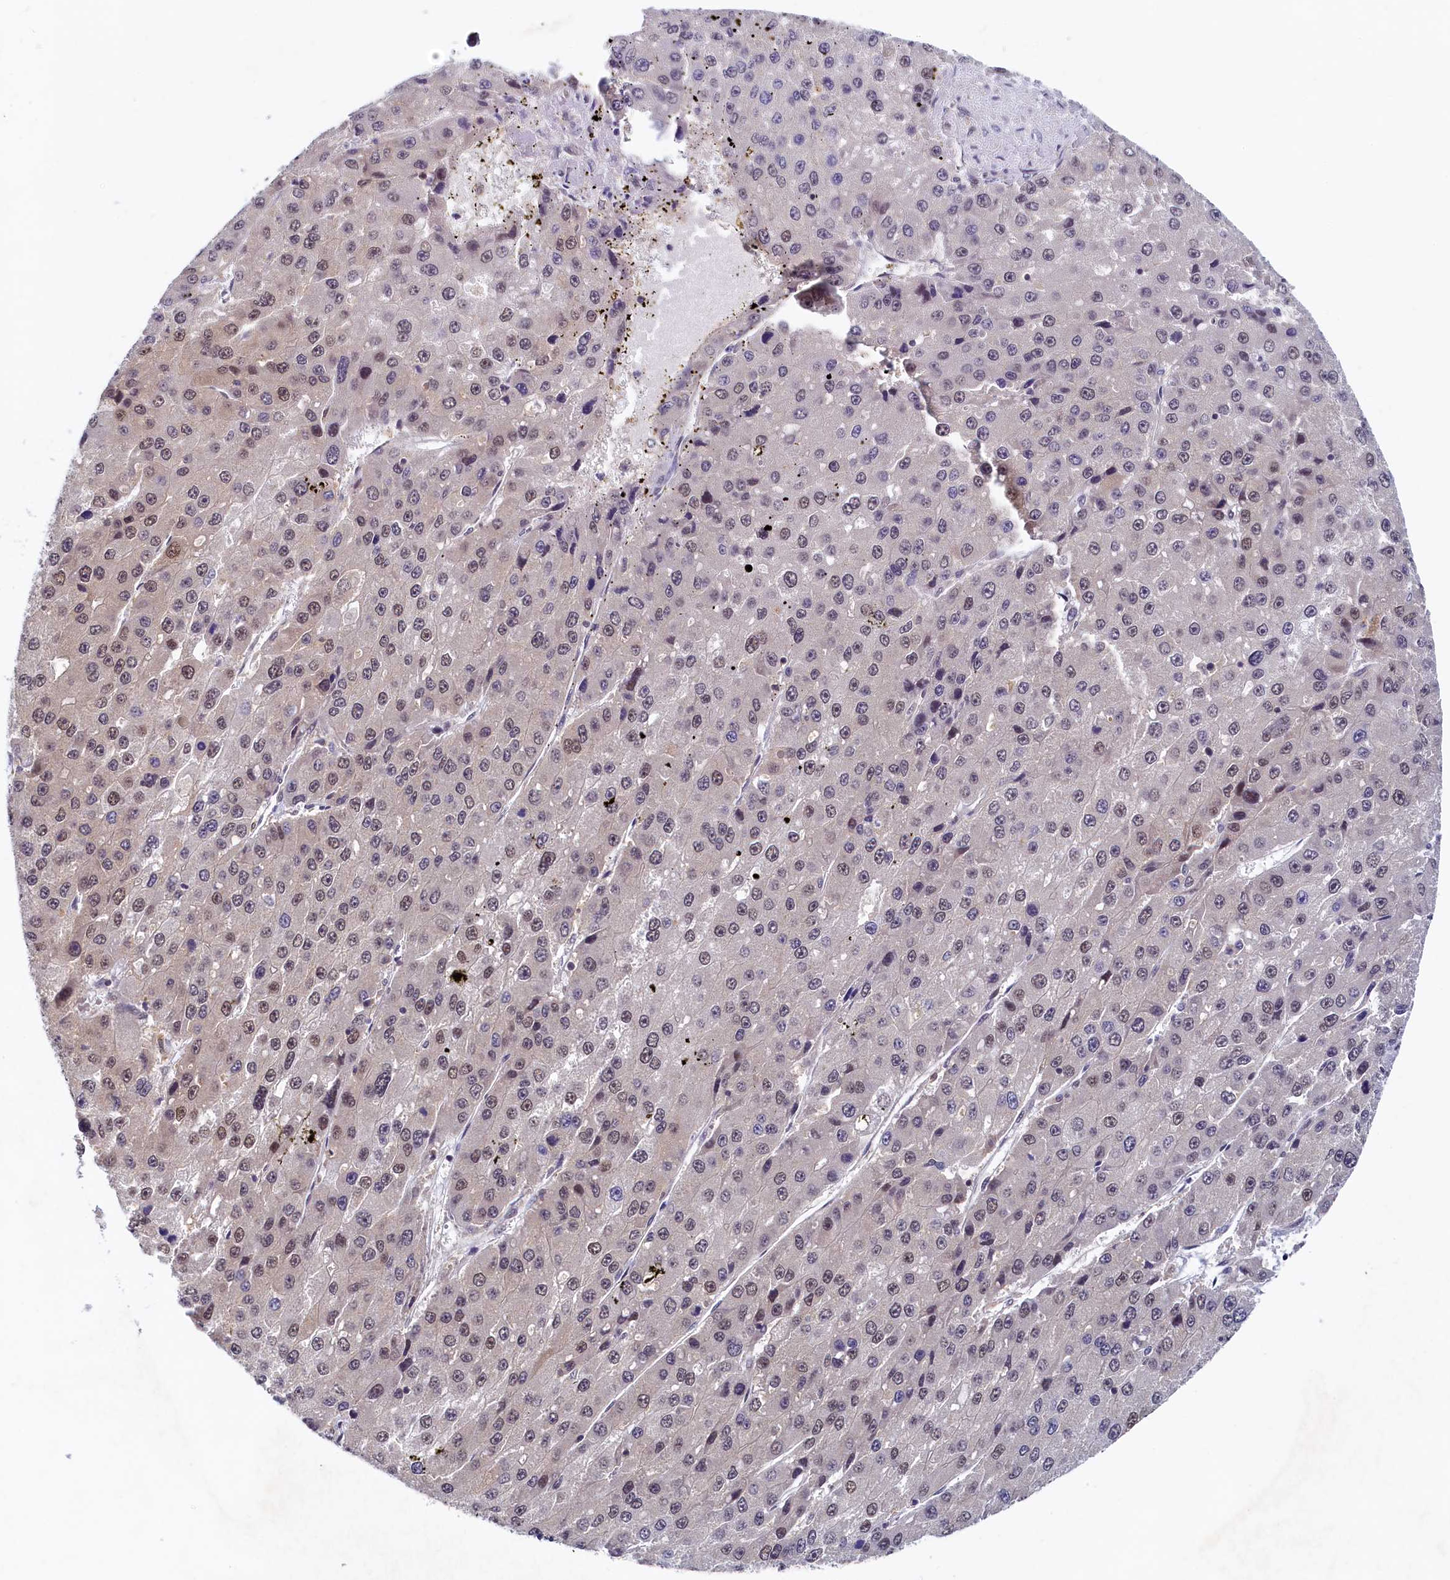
{"staining": {"intensity": "moderate", "quantity": "25%-75%", "location": "nuclear"}, "tissue": "liver cancer", "cell_type": "Tumor cells", "image_type": "cancer", "snomed": [{"axis": "morphology", "description": "Carcinoma, Hepatocellular, NOS"}, {"axis": "topography", "description": "Liver"}], "caption": "Brown immunohistochemical staining in liver cancer (hepatocellular carcinoma) shows moderate nuclear positivity in about 25%-75% of tumor cells.", "gene": "PAAF1", "patient": {"sex": "female", "age": 73}}